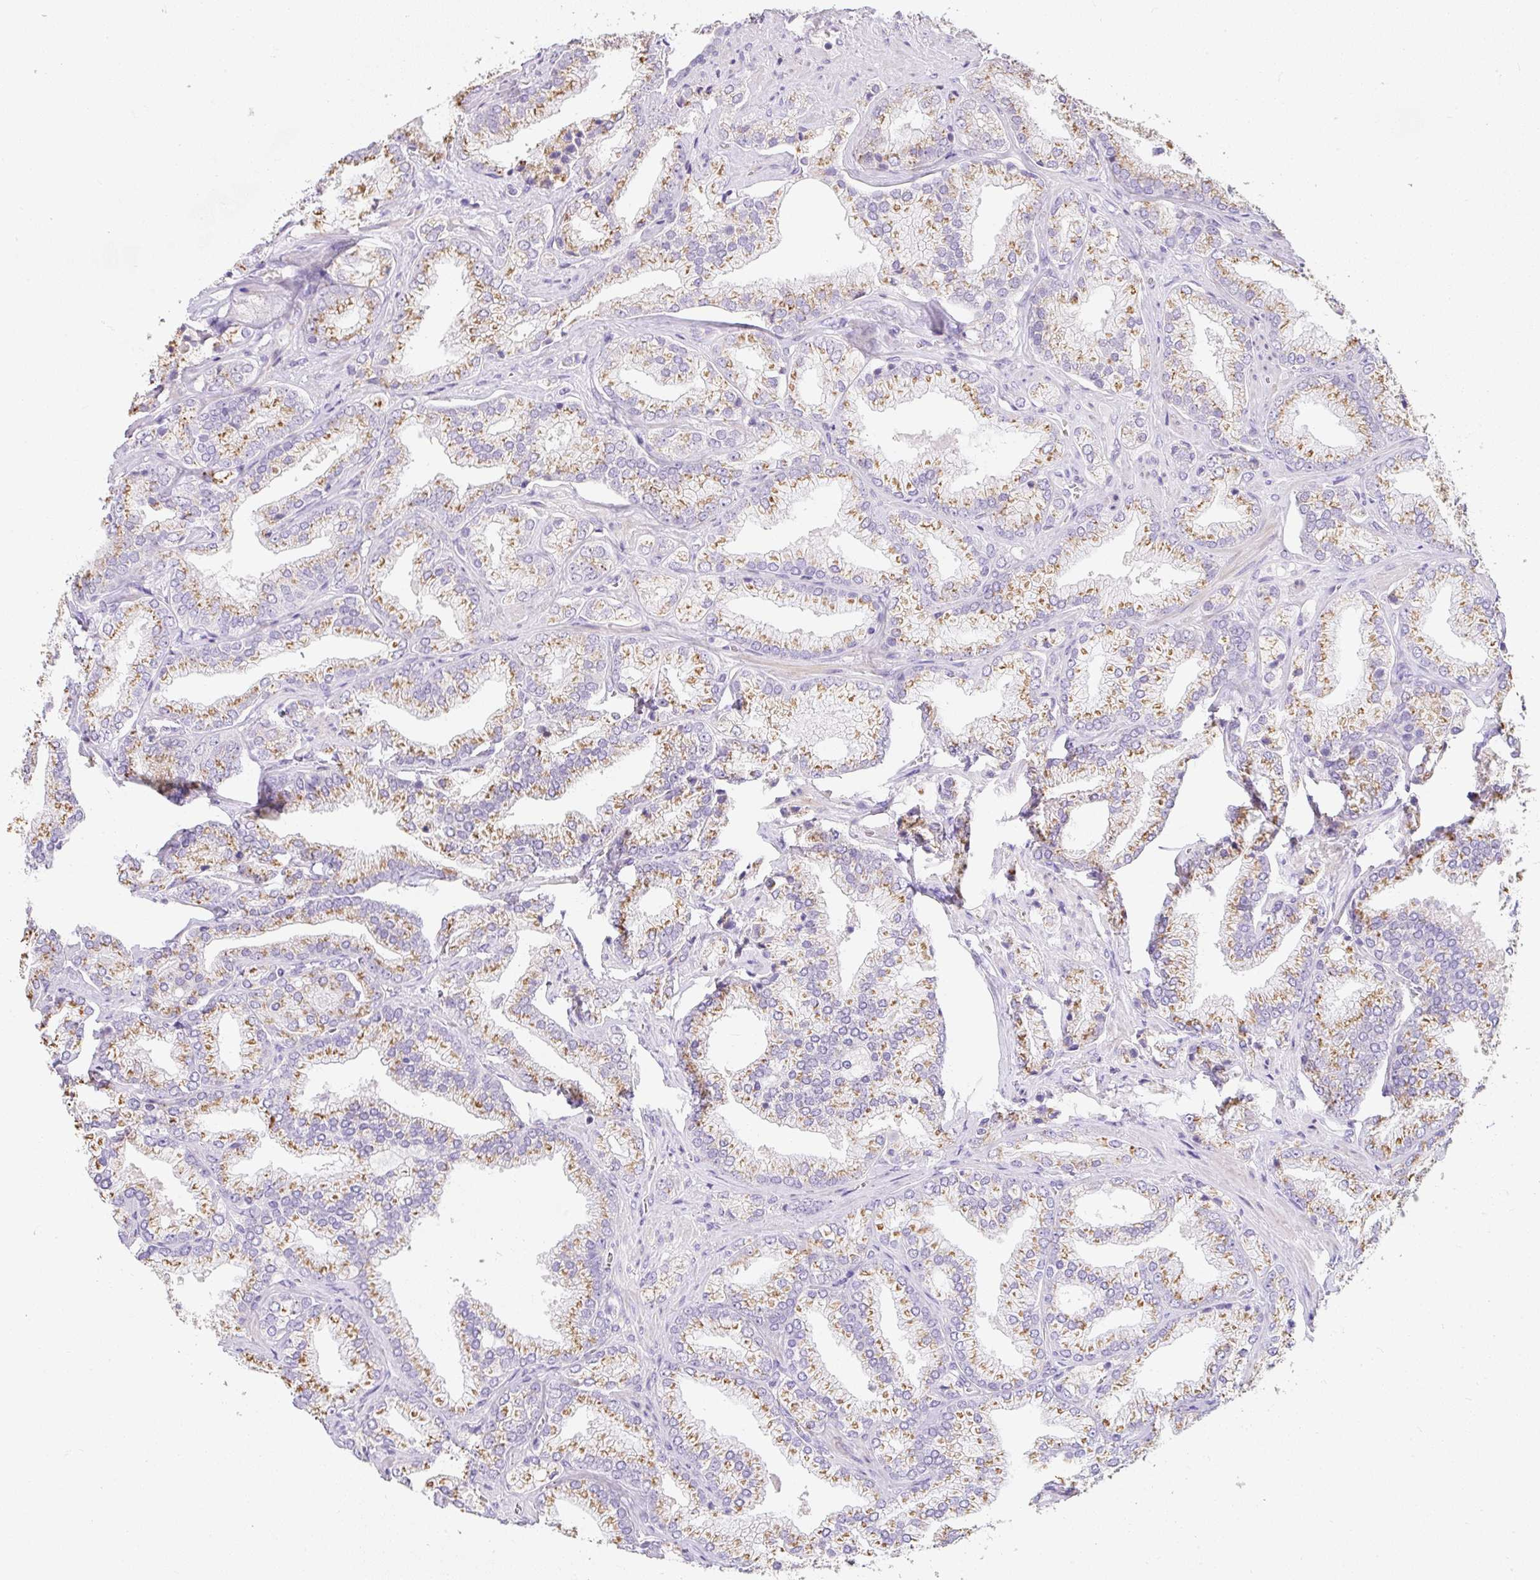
{"staining": {"intensity": "moderate", "quantity": ">75%", "location": "cytoplasmic/membranous"}, "tissue": "prostate cancer", "cell_type": "Tumor cells", "image_type": "cancer", "snomed": [{"axis": "morphology", "description": "Adenocarcinoma, High grade"}, {"axis": "topography", "description": "Prostate"}], "caption": "Protein analysis of prostate cancer tissue exhibits moderate cytoplasmic/membranous staining in about >75% of tumor cells. (IHC, brightfield microscopy, high magnification).", "gene": "DTX4", "patient": {"sex": "male", "age": 68}}